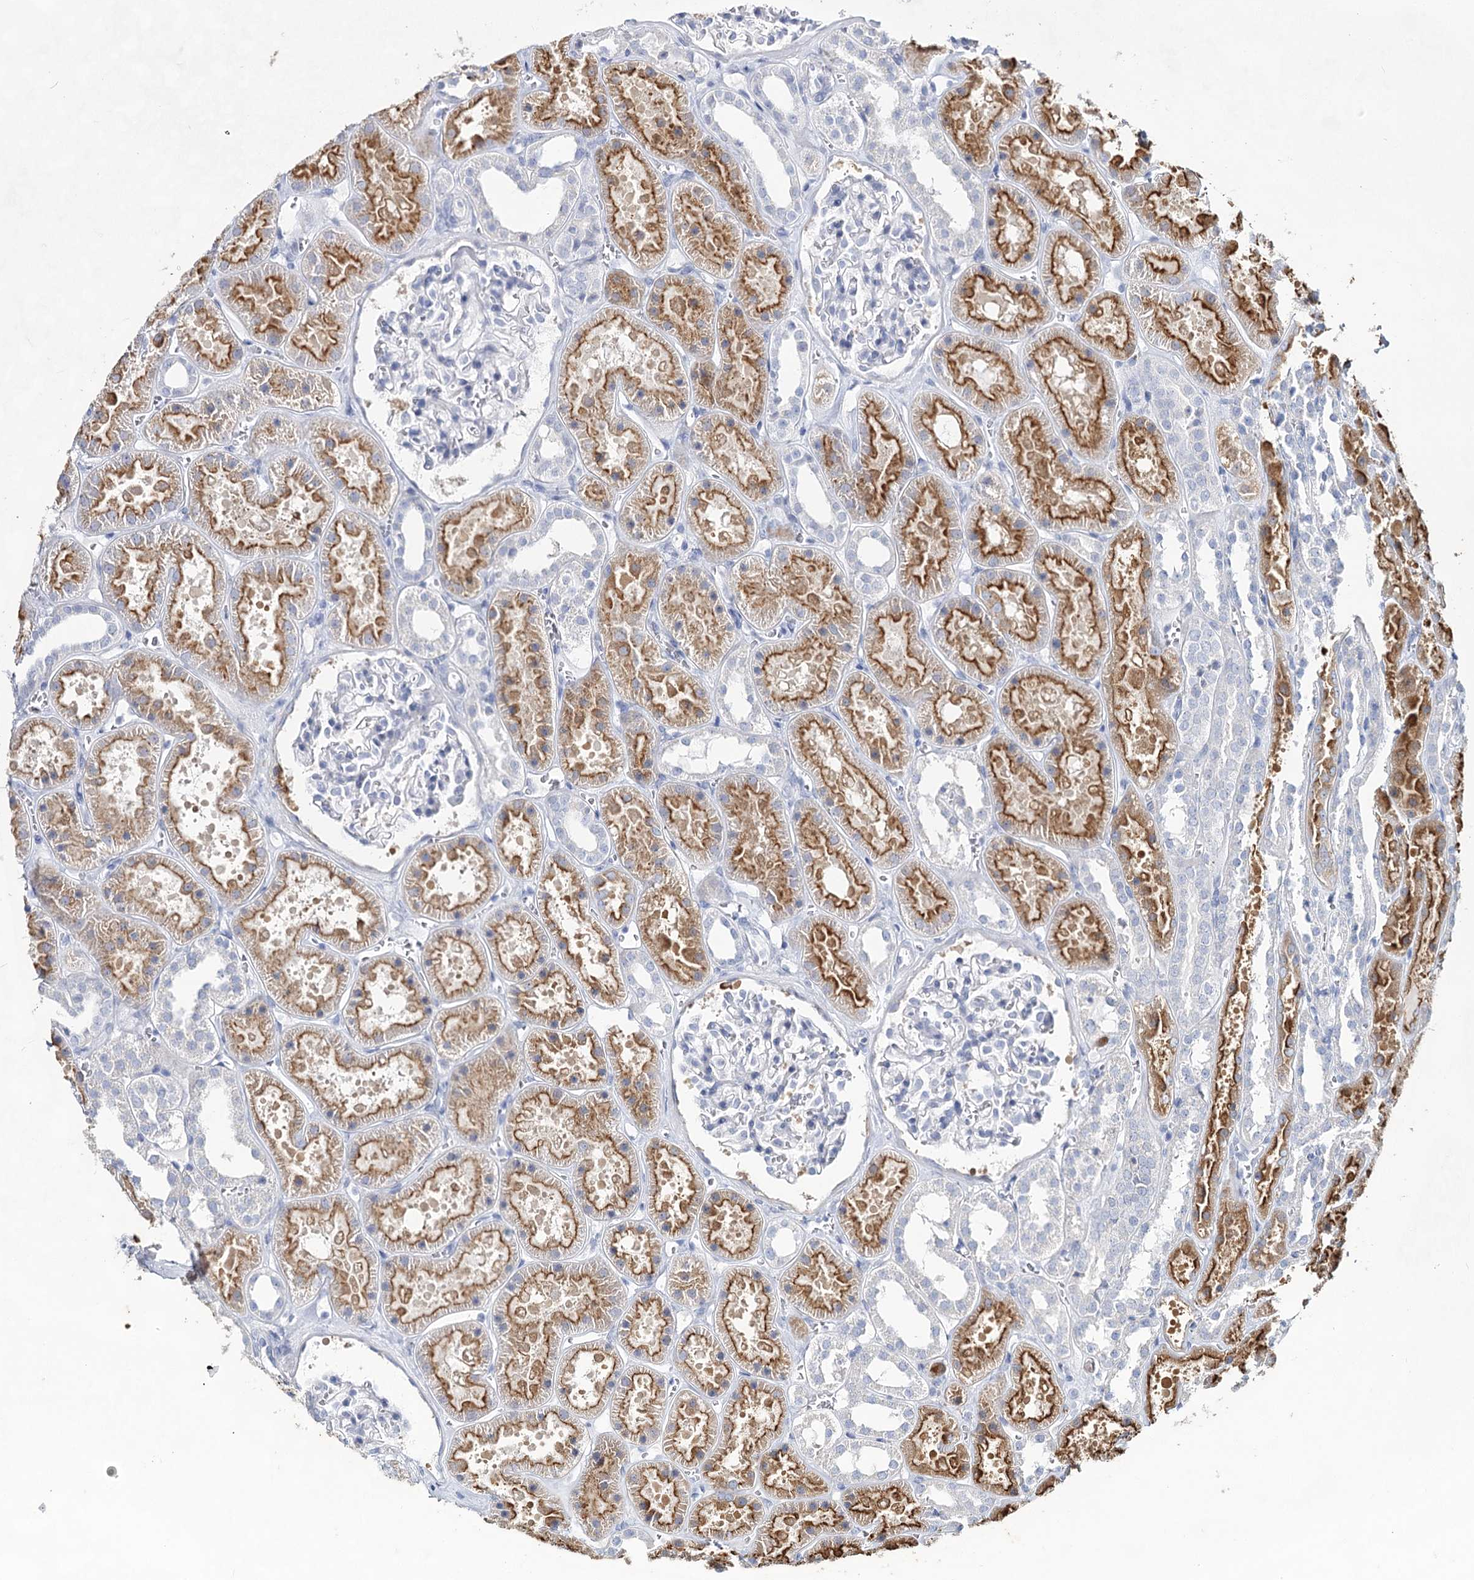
{"staining": {"intensity": "negative", "quantity": "none", "location": "none"}, "tissue": "kidney", "cell_type": "Cells in glomeruli", "image_type": "normal", "snomed": [{"axis": "morphology", "description": "Normal tissue, NOS"}, {"axis": "topography", "description": "Kidney"}], "caption": "This is a image of immunohistochemistry staining of unremarkable kidney, which shows no staining in cells in glomeruli. Brightfield microscopy of immunohistochemistry stained with DAB (3,3'-diaminobenzidine) (brown) and hematoxylin (blue), captured at high magnification.", "gene": "CCDC73", "patient": {"sex": "female", "age": 41}}